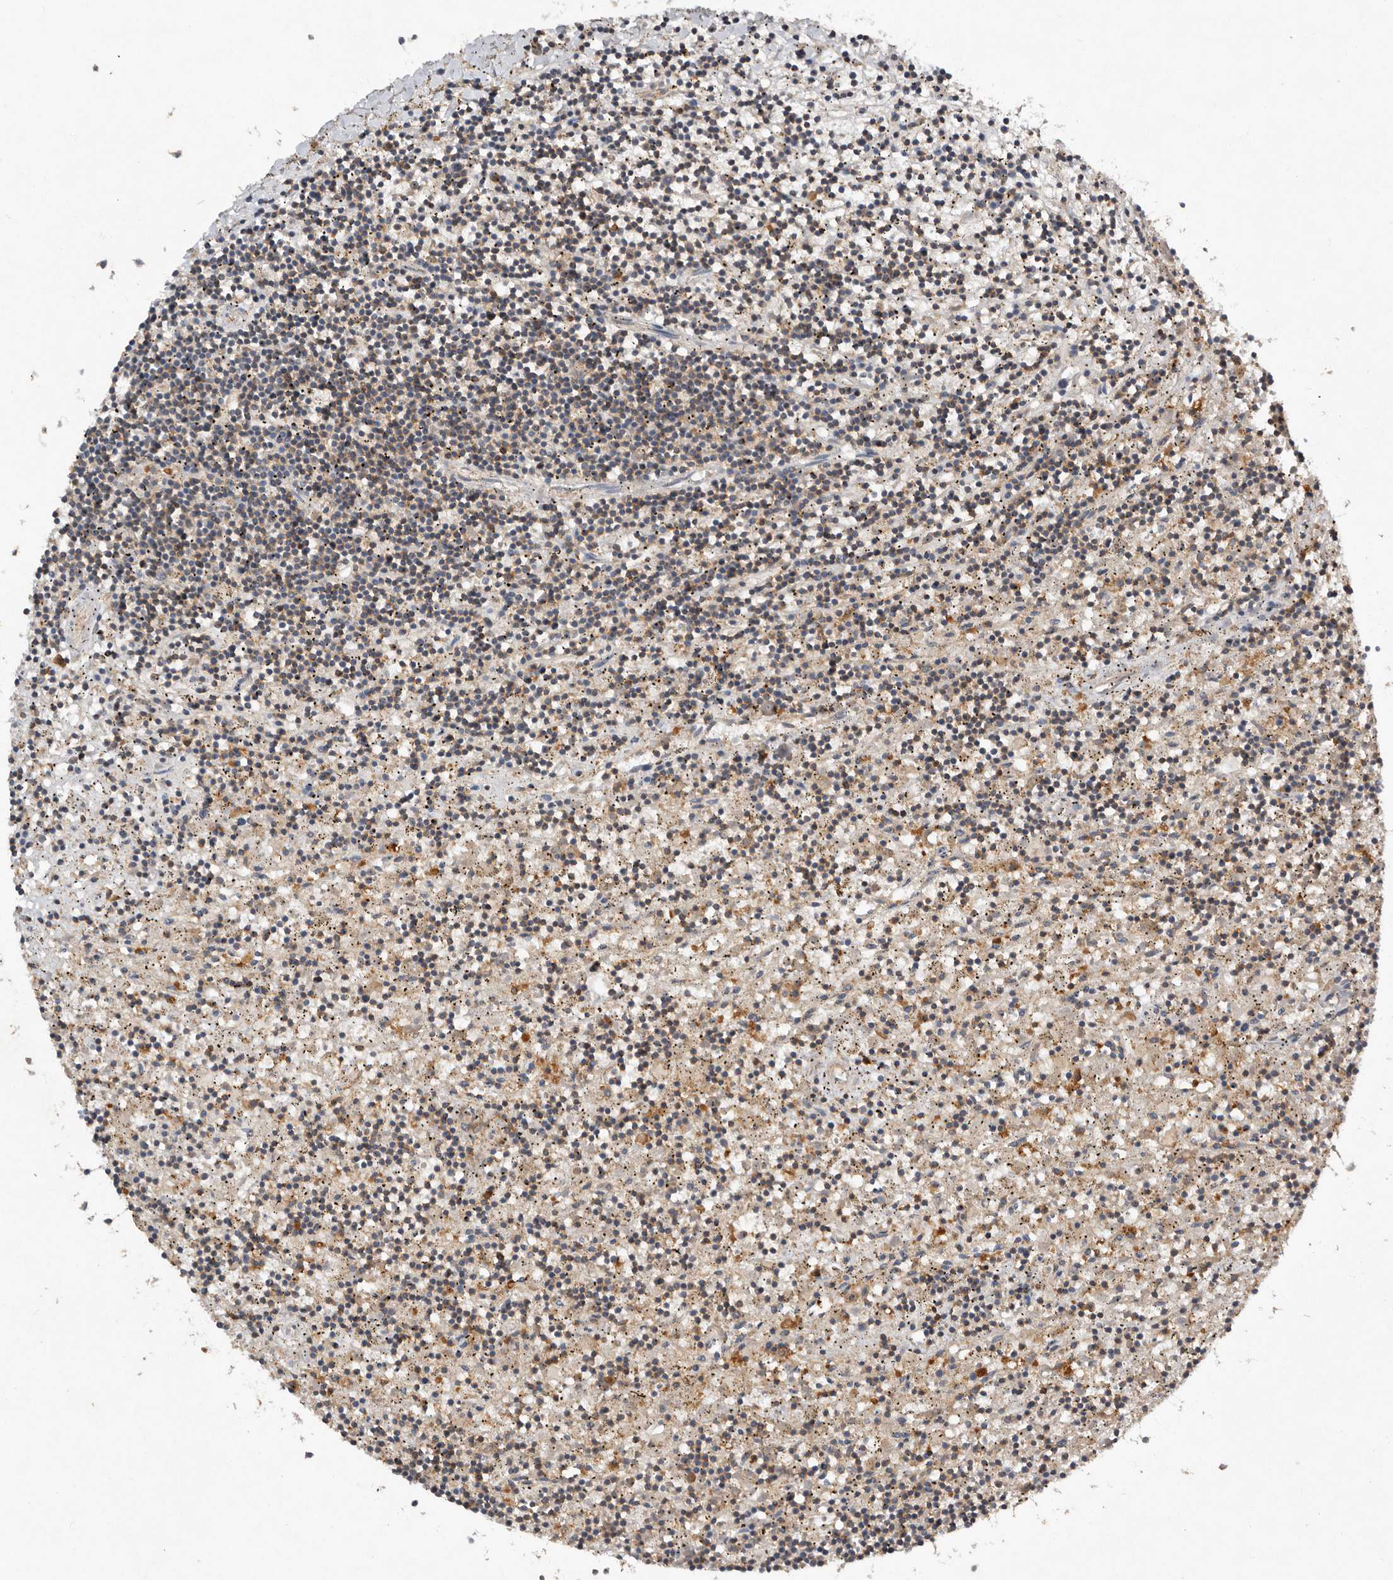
{"staining": {"intensity": "weak", "quantity": "<25%", "location": "cytoplasmic/membranous"}, "tissue": "lymphoma", "cell_type": "Tumor cells", "image_type": "cancer", "snomed": [{"axis": "morphology", "description": "Malignant lymphoma, non-Hodgkin's type, Low grade"}, {"axis": "topography", "description": "Spleen"}], "caption": "Lymphoma stained for a protein using IHC demonstrates no positivity tumor cells.", "gene": "EDEM1", "patient": {"sex": "male", "age": 76}}